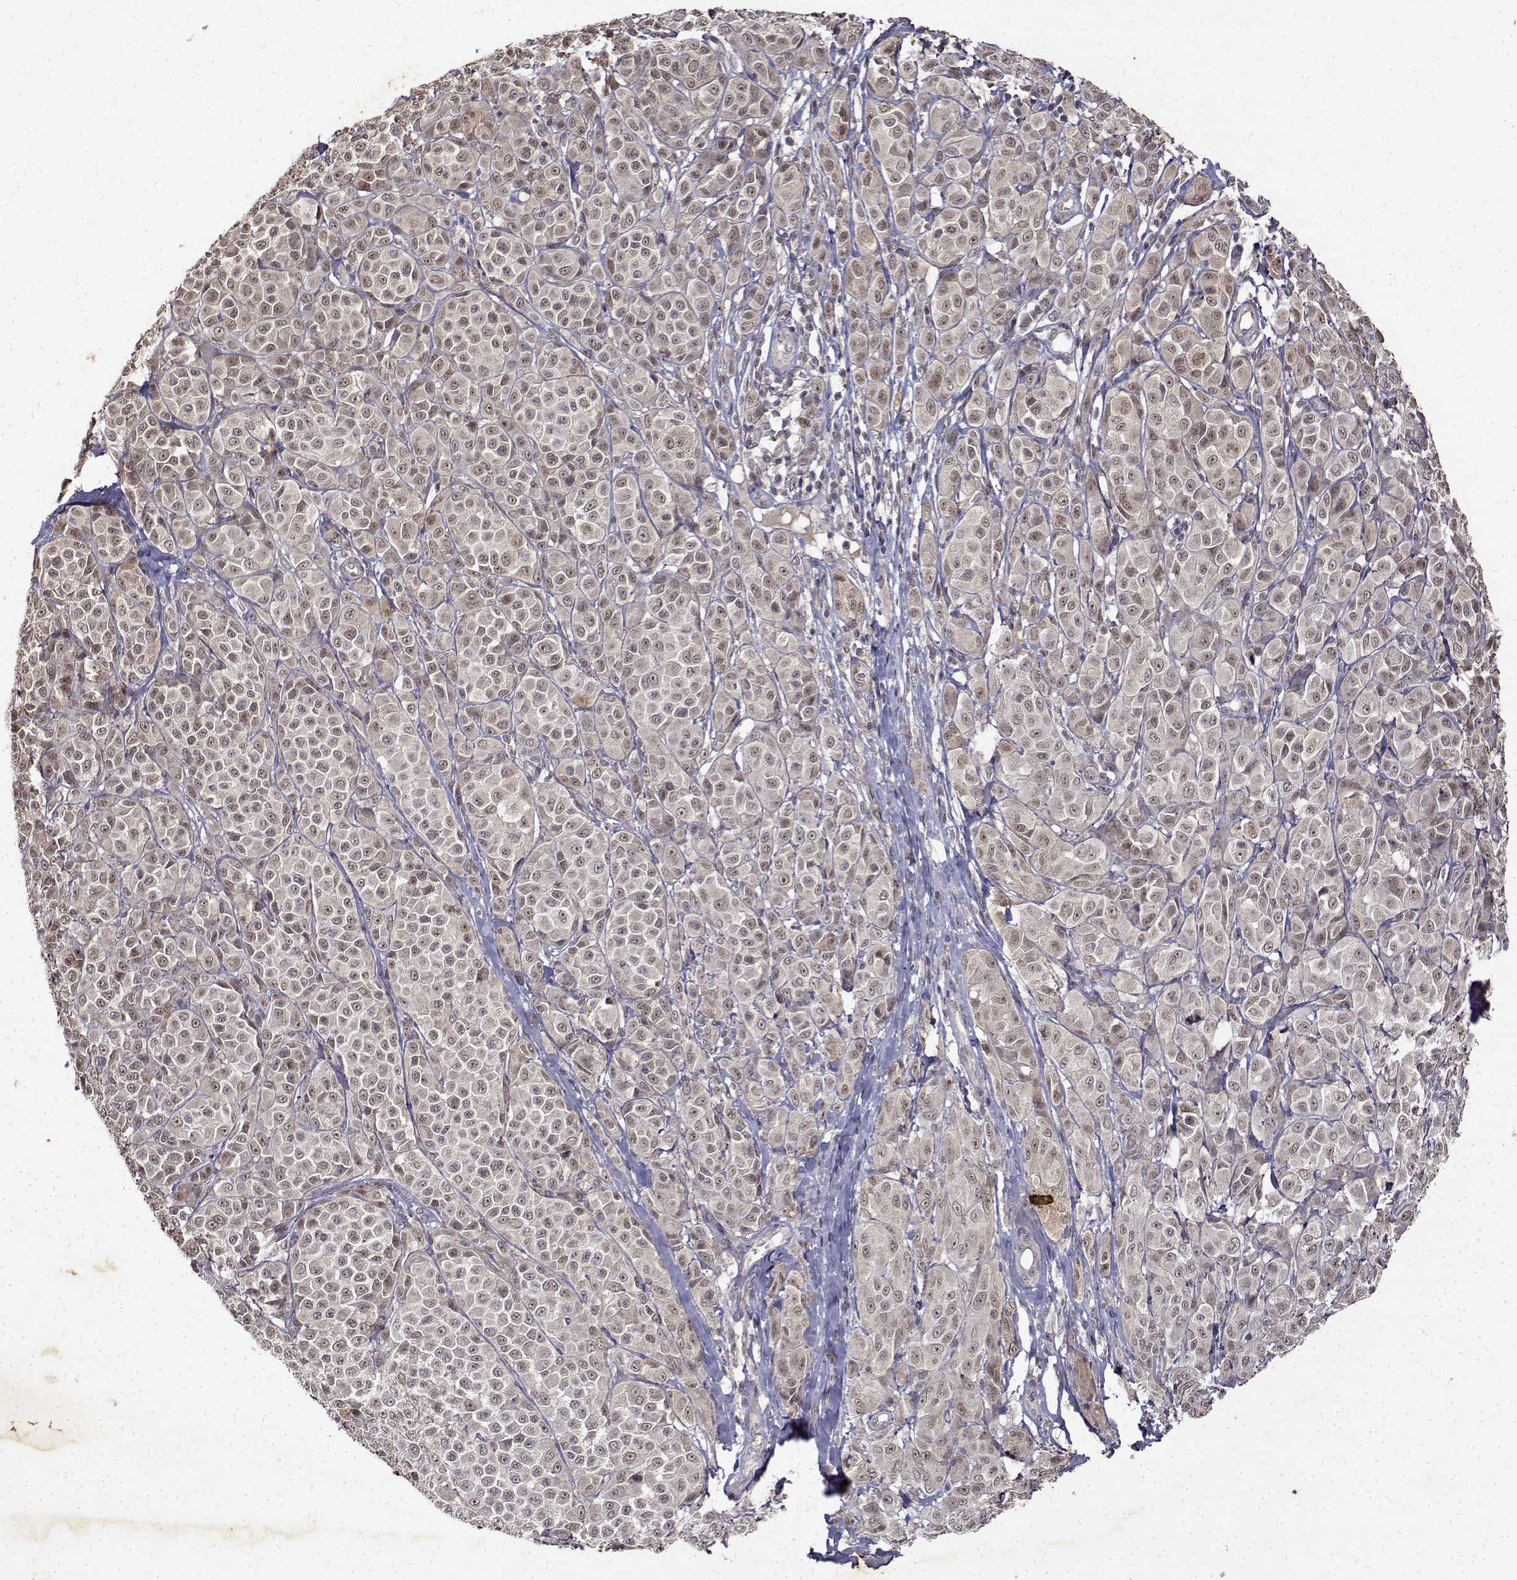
{"staining": {"intensity": "negative", "quantity": "none", "location": "none"}, "tissue": "melanoma", "cell_type": "Tumor cells", "image_type": "cancer", "snomed": [{"axis": "morphology", "description": "Malignant melanoma, NOS"}, {"axis": "topography", "description": "Skin"}], "caption": "This image is of melanoma stained with immunohistochemistry (IHC) to label a protein in brown with the nuclei are counter-stained blue. There is no staining in tumor cells.", "gene": "BDNF", "patient": {"sex": "male", "age": 89}}